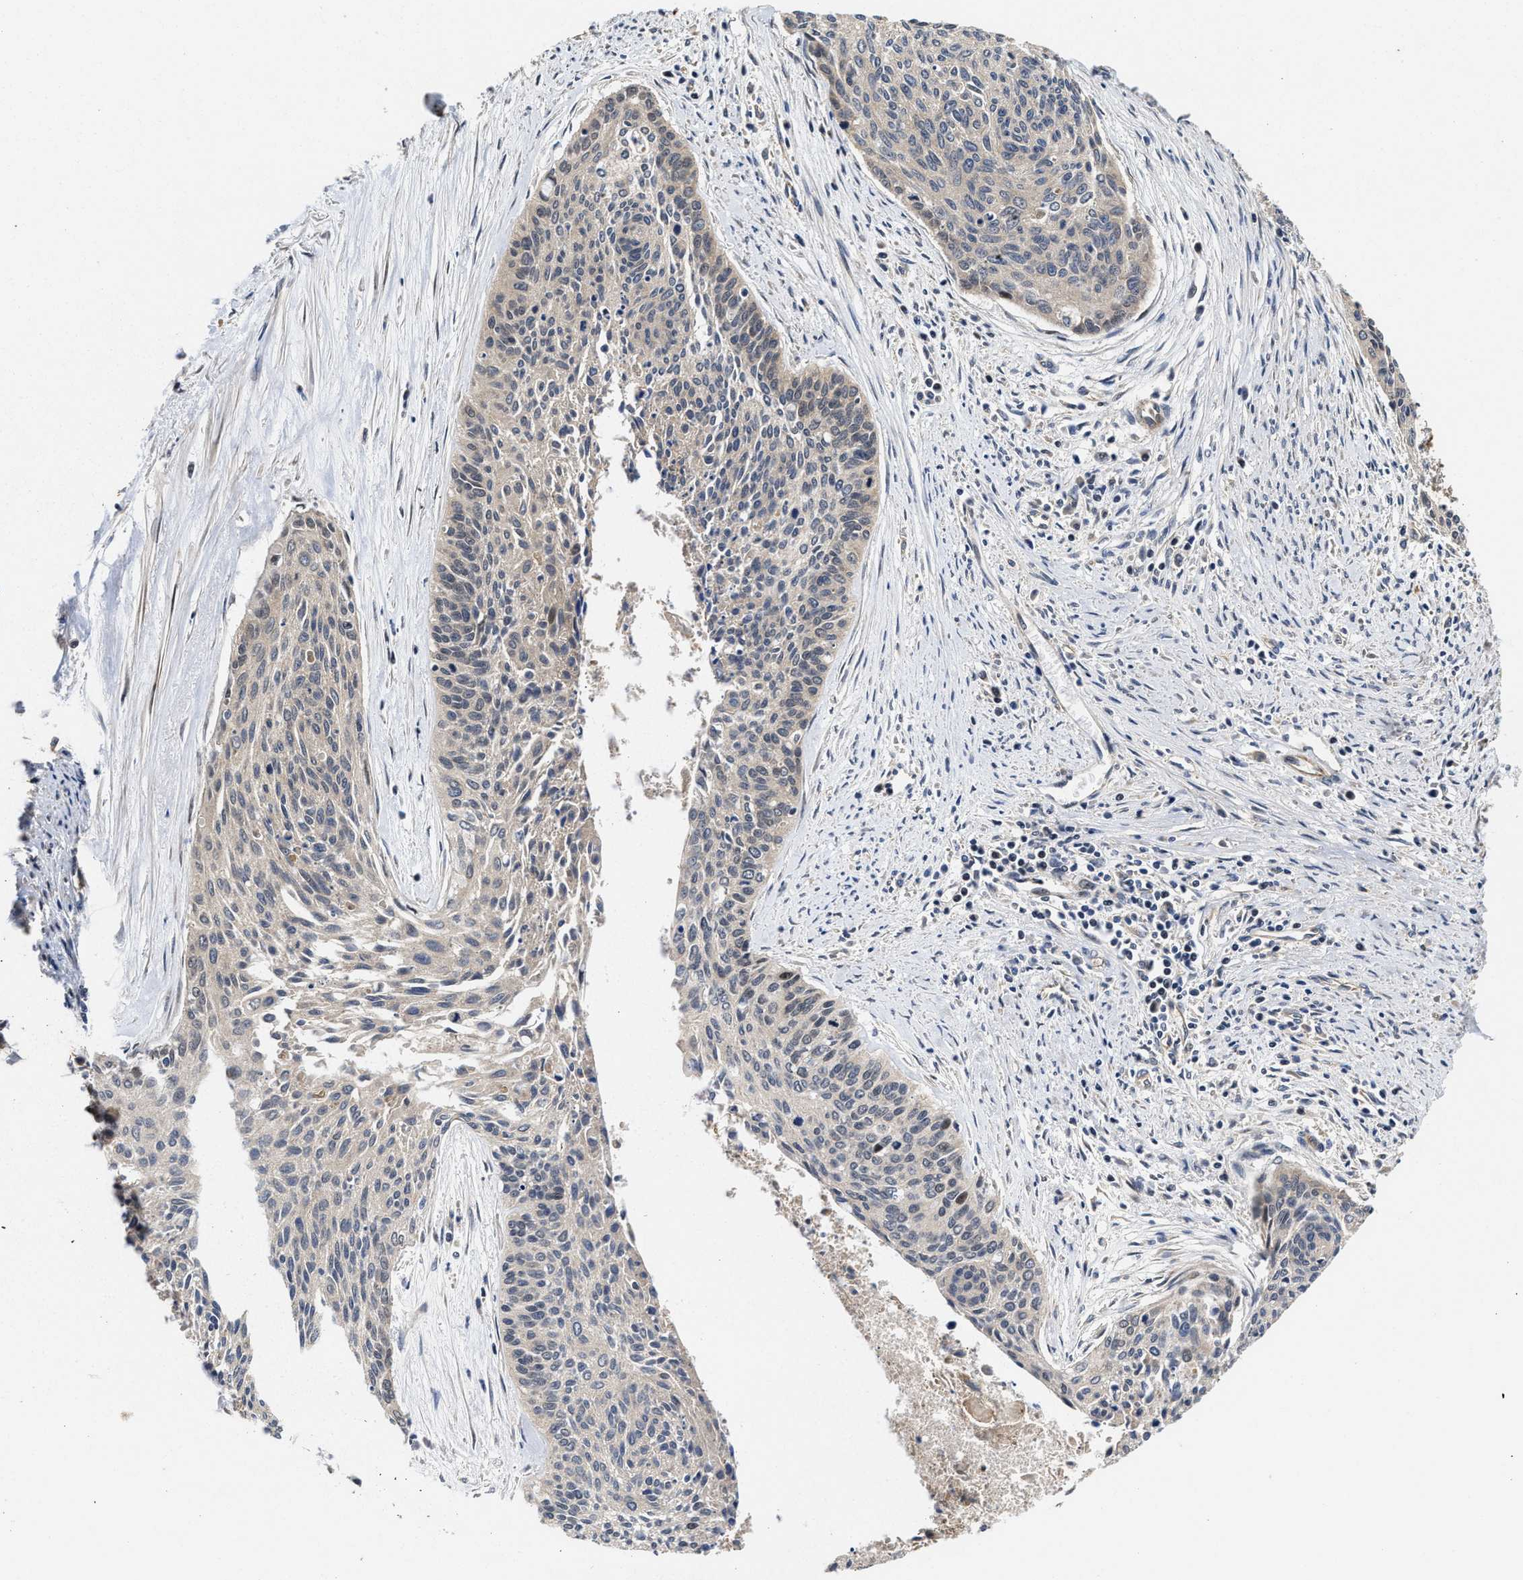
{"staining": {"intensity": "weak", "quantity": "<25%", "location": "cytoplasmic/membranous"}, "tissue": "cervical cancer", "cell_type": "Tumor cells", "image_type": "cancer", "snomed": [{"axis": "morphology", "description": "Squamous cell carcinoma, NOS"}, {"axis": "topography", "description": "Cervix"}], "caption": "High magnification brightfield microscopy of cervical cancer stained with DAB (3,3'-diaminobenzidine) (brown) and counterstained with hematoxylin (blue): tumor cells show no significant positivity.", "gene": "TRAF6", "patient": {"sex": "female", "age": 55}}